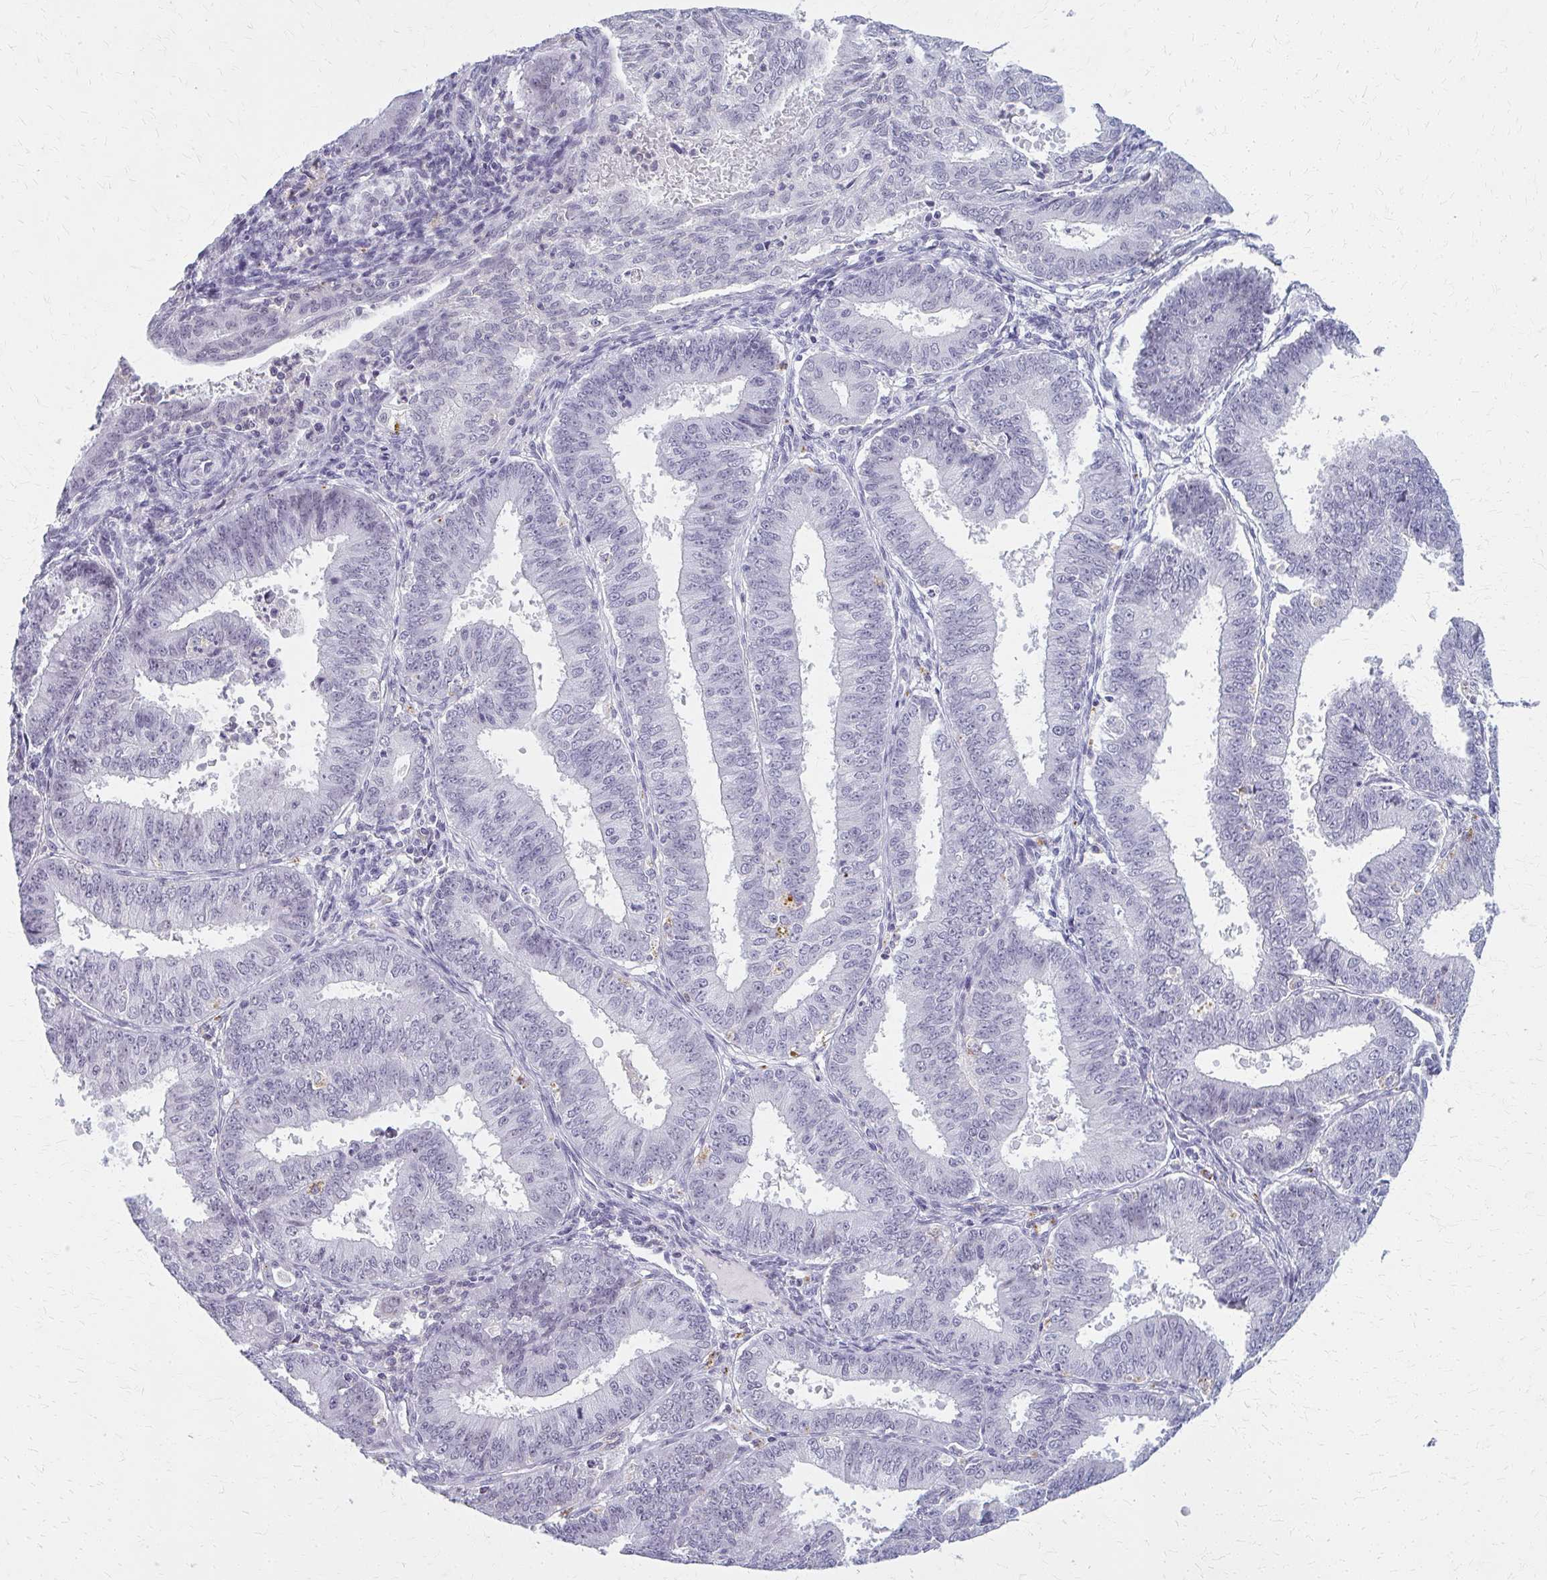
{"staining": {"intensity": "negative", "quantity": "none", "location": "none"}, "tissue": "endometrial cancer", "cell_type": "Tumor cells", "image_type": "cancer", "snomed": [{"axis": "morphology", "description": "Adenocarcinoma, NOS"}, {"axis": "topography", "description": "Endometrium"}], "caption": "Immunohistochemistry (IHC) photomicrograph of neoplastic tissue: human endometrial adenocarcinoma stained with DAB (3,3'-diaminobenzidine) shows no significant protein positivity in tumor cells.", "gene": "CASQ2", "patient": {"sex": "female", "age": 73}}